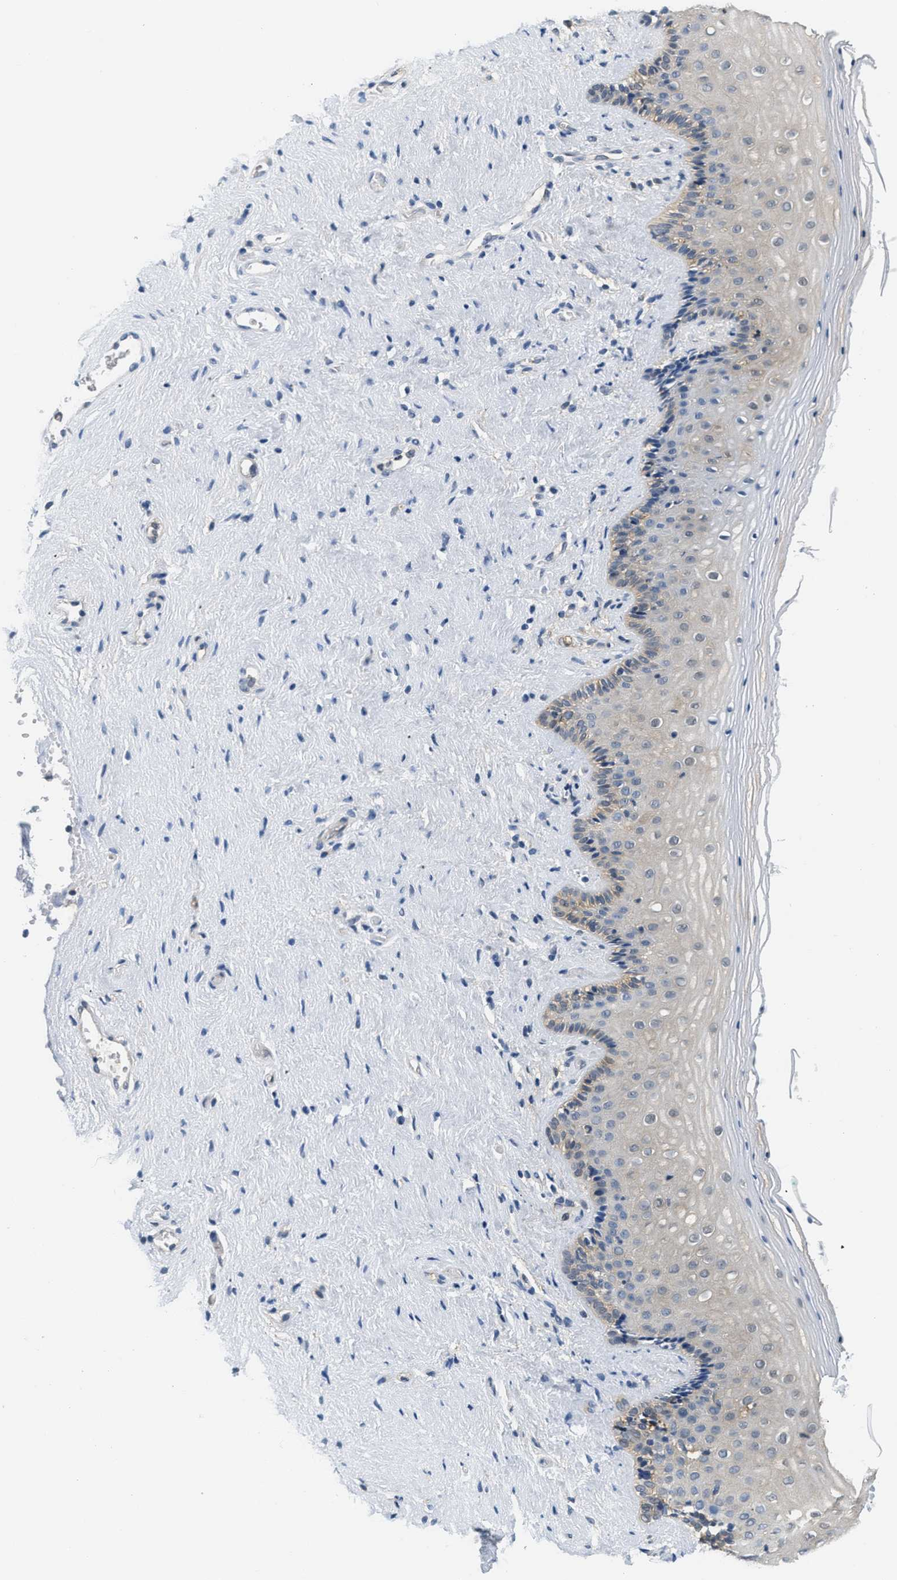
{"staining": {"intensity": "weak", "quantity": "<25%", "location": "cytoplasmic/membranous"}, "tissue": "vagina", "cell_type": "Squamous epithelial cells", "image_type": "normal", "snomed": [{"axis": "morphology", "description": "Normal tissue, NOS"}, {"axis": "topography", "description": "Vagina"}], "caption": "An immunohistochemistry (IHC) image of unremarkable vagina is shown. There is no staining in squamous epithelial cells of vagina.", "gene": "EIF4EBP2", "patient": {"sex": "female", "age": 44}}